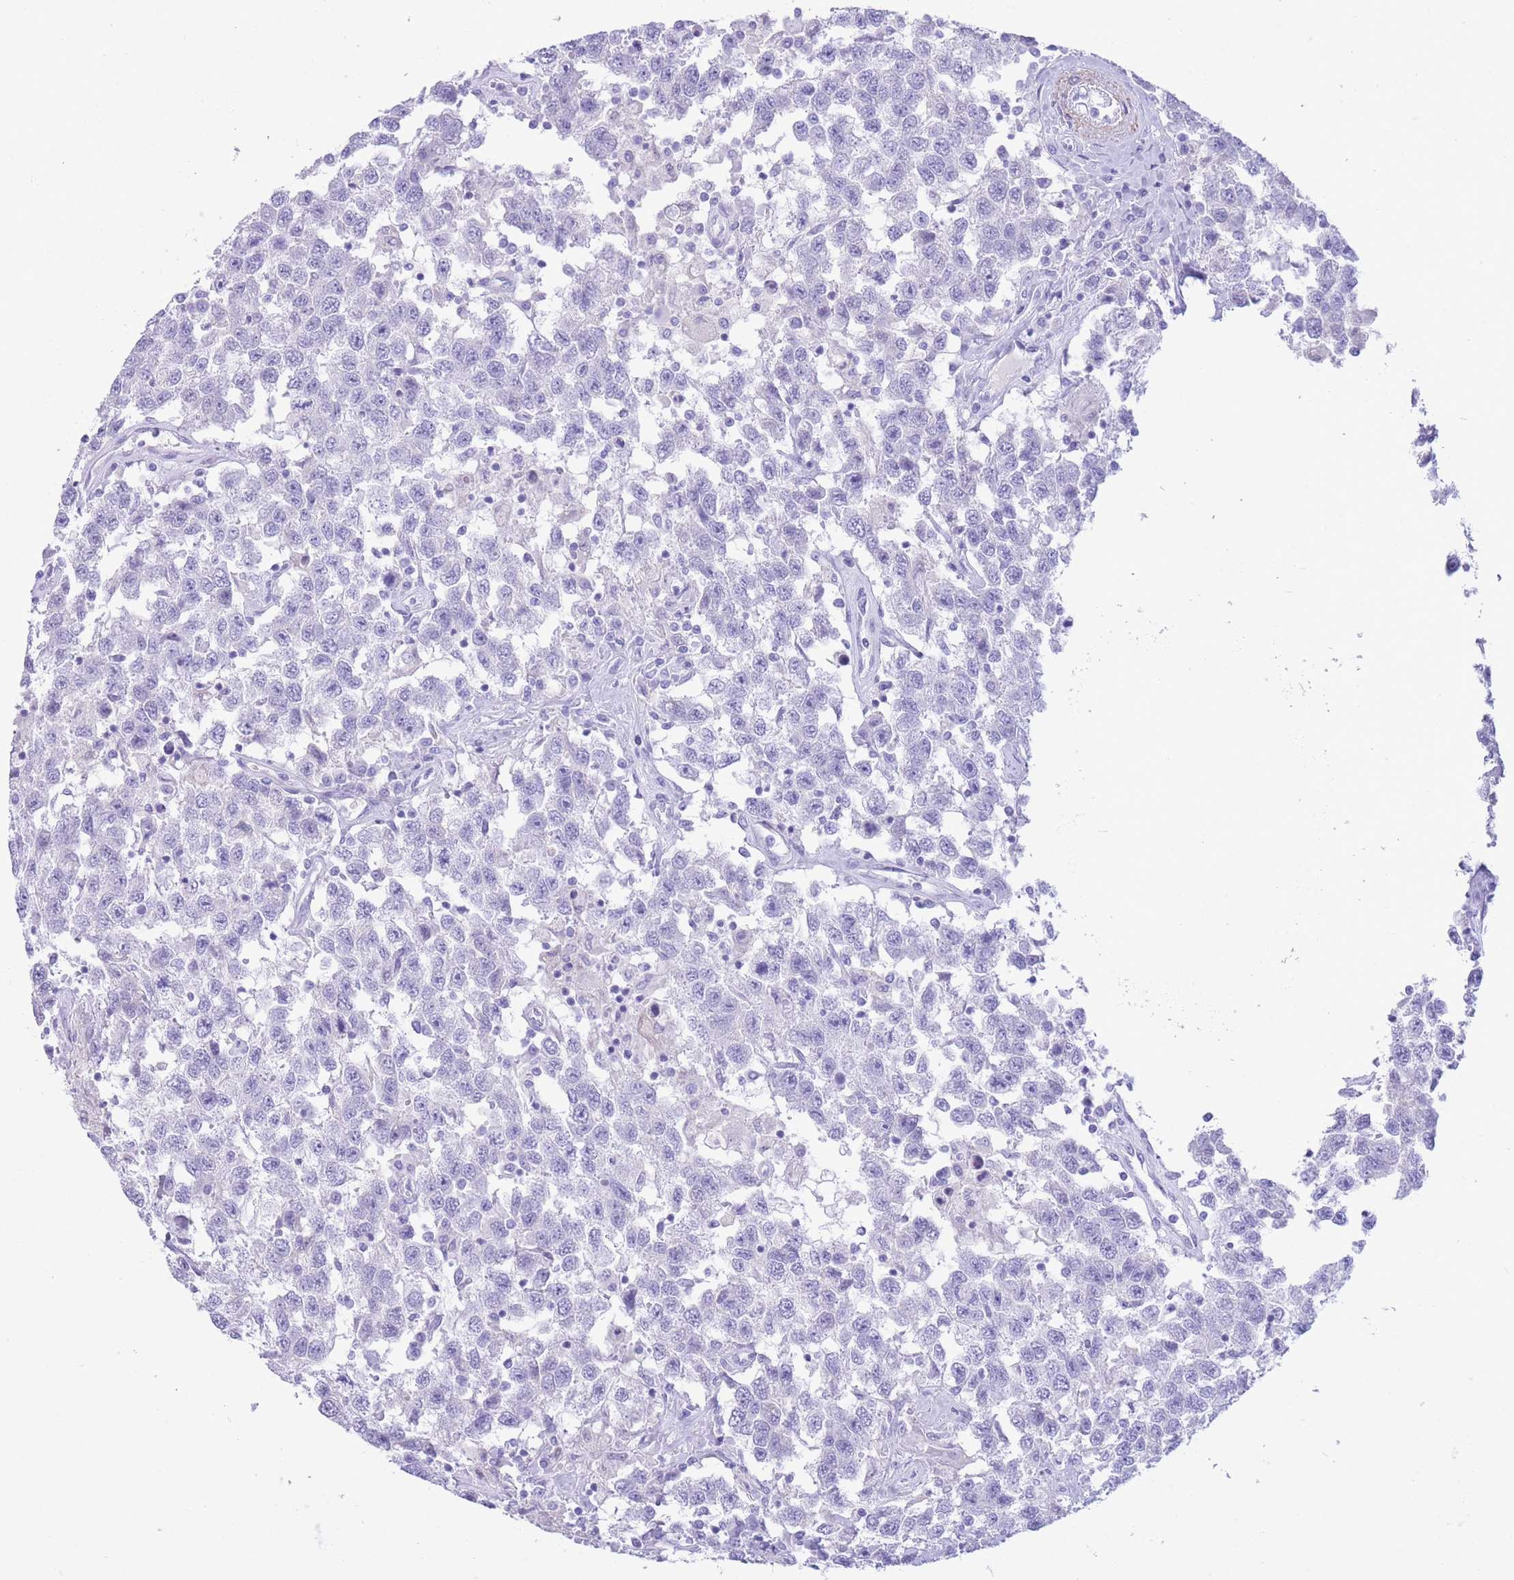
{"staining": {"intensity": "negative", "quantity": "none", "location": "none"}, "tissue": "testis cancer", "cell_type": "Tumor cells", "image_type": "cancer", "snomed": [{"axis": "morphology", "description": "Seminoma, NOS"}, {"axis": "topography", "description": "Testis"}], "caption": "The immunohistochemistry (IHC) image has no significant expression in tumor cells of testis cancer tissue.", "gene": "VWA8", "patient": {"sex": "male", "age": 41}}